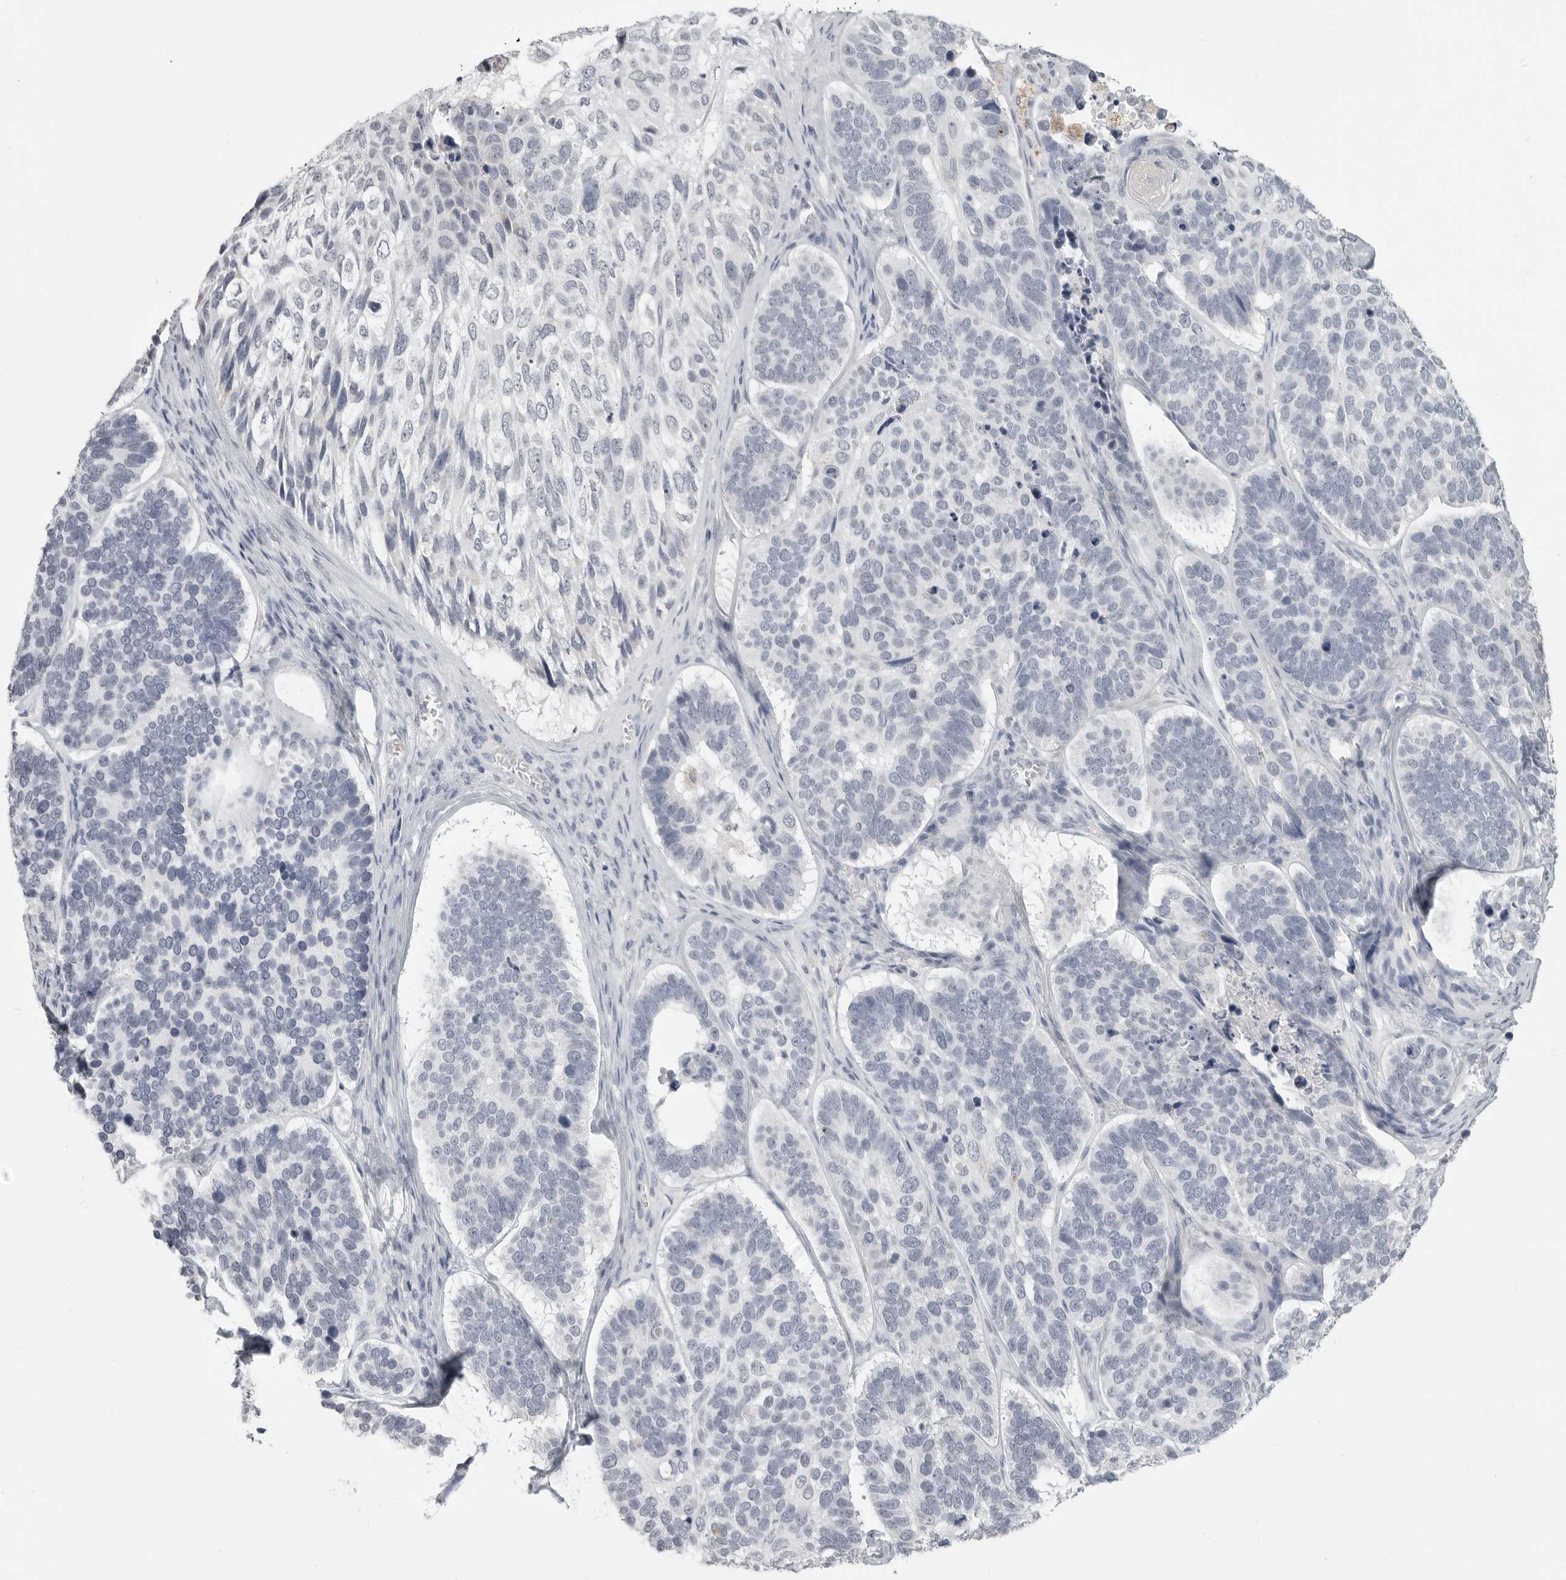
{"staining": {"intensity": "negative", "quantity": "none", "location": "none"}, "tissue": "skin cancer", "cell_type": "Tumor cells", "image_type": "cancer", "snomed": [{"axis": "morphology", "description": "Basal cell carcinoma"}, {"axis": "topography", "description": "Skin"}], "caption": "The histopathology image exhibits no significant expression in tumor cells of skin basal cell carcinoma.", "gene": "PRSS1", "patient": {"sex": "male", "age": 62}}